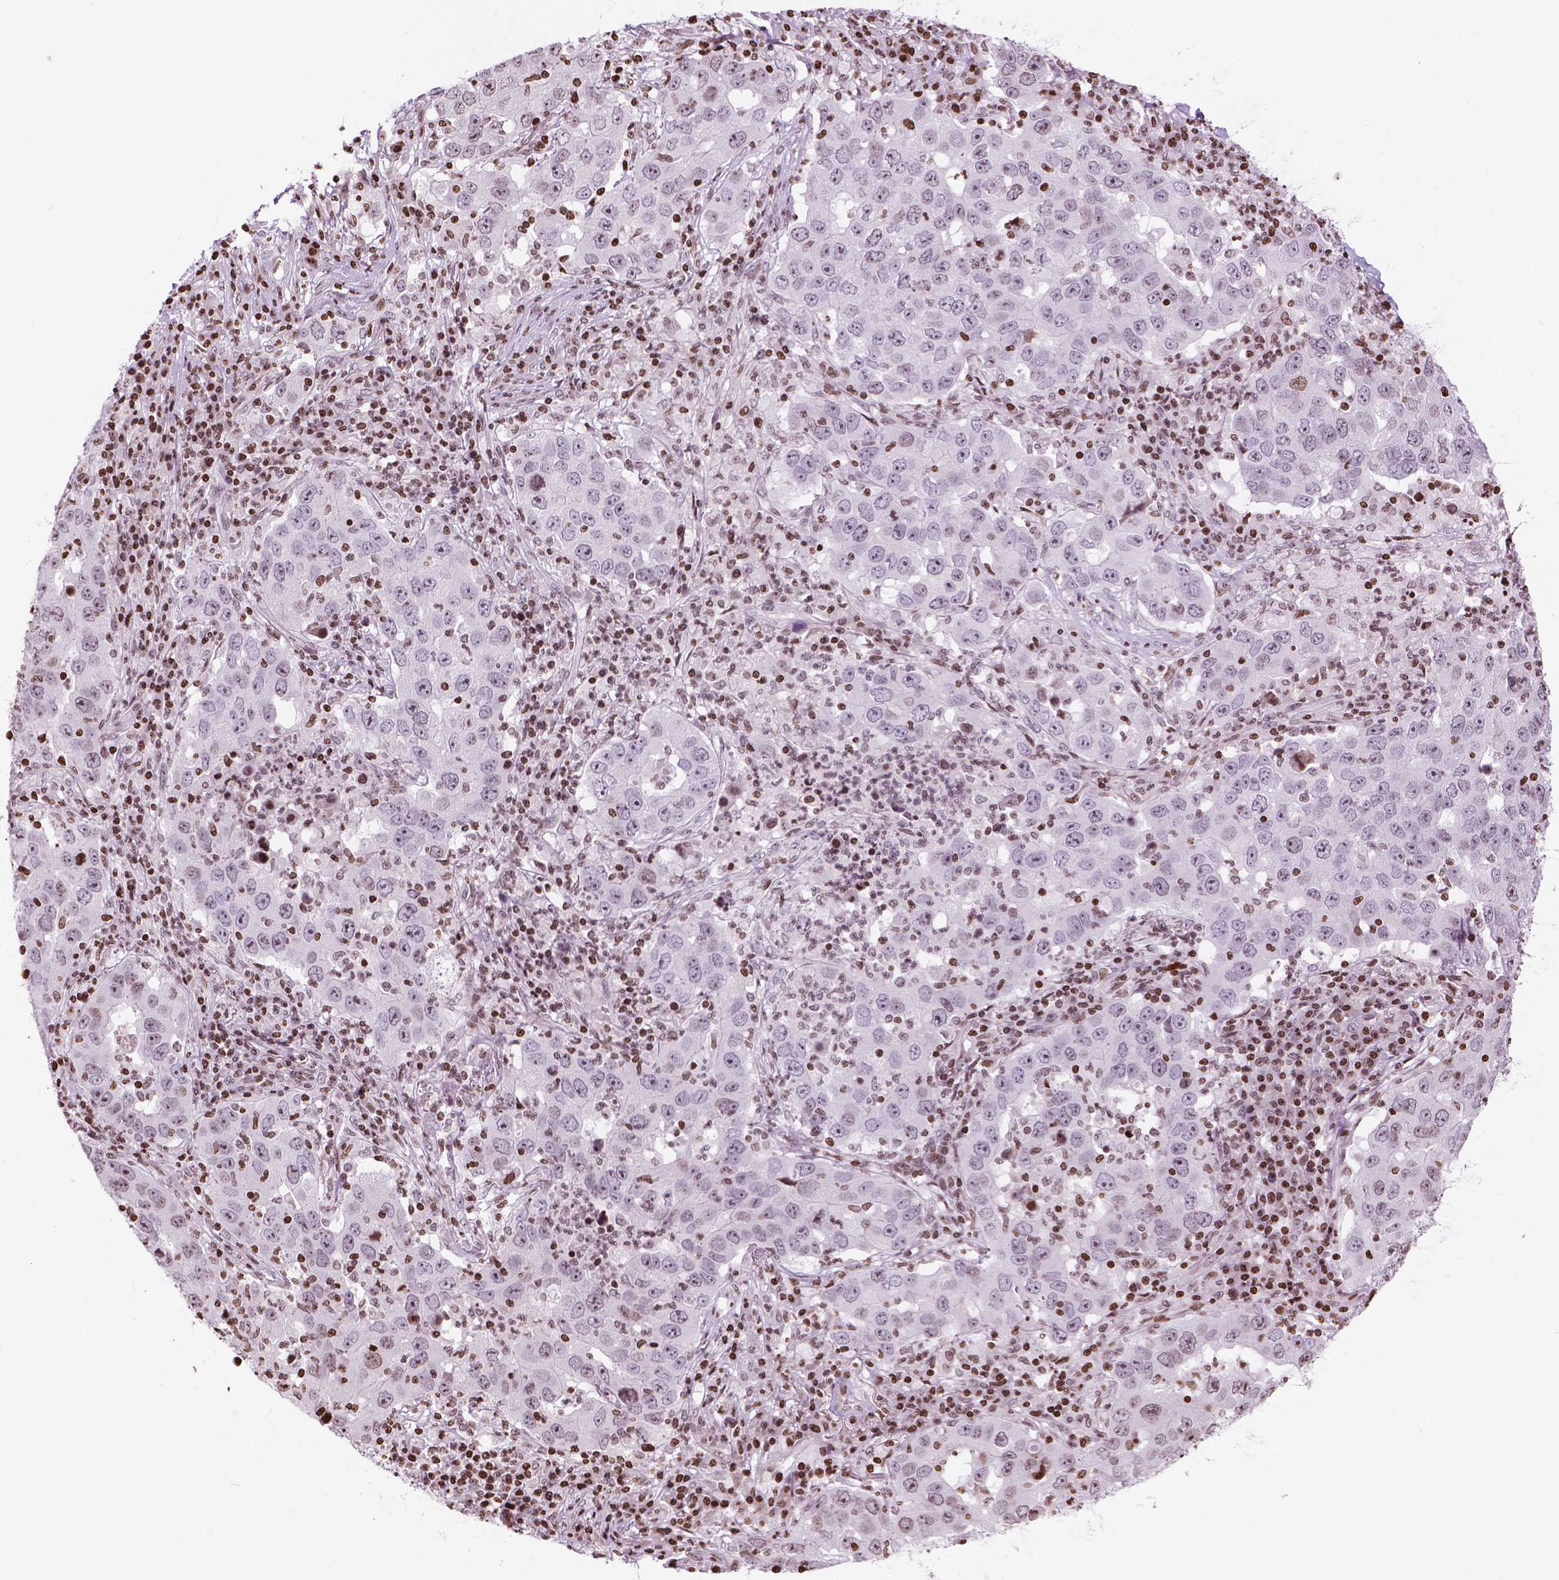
{"staining": {"intensity": "weak", "quantity": "<25%", "location": "nuclear"}, "tissue": "lung cancer", "cell_type": "Tumor cells", "image_type": "cancer", "snomed": [{"axis": "morphology", "description": "Adenocarcinoma, NOS"}, {"axis": "topography", "description": "Lung"}], "caption": "Tumor cells show no significant protein staining in lung cancer (adenocarcinoma).", "gene": "PIP4K2A", "patient": {"sex": "male", "age": 73}}